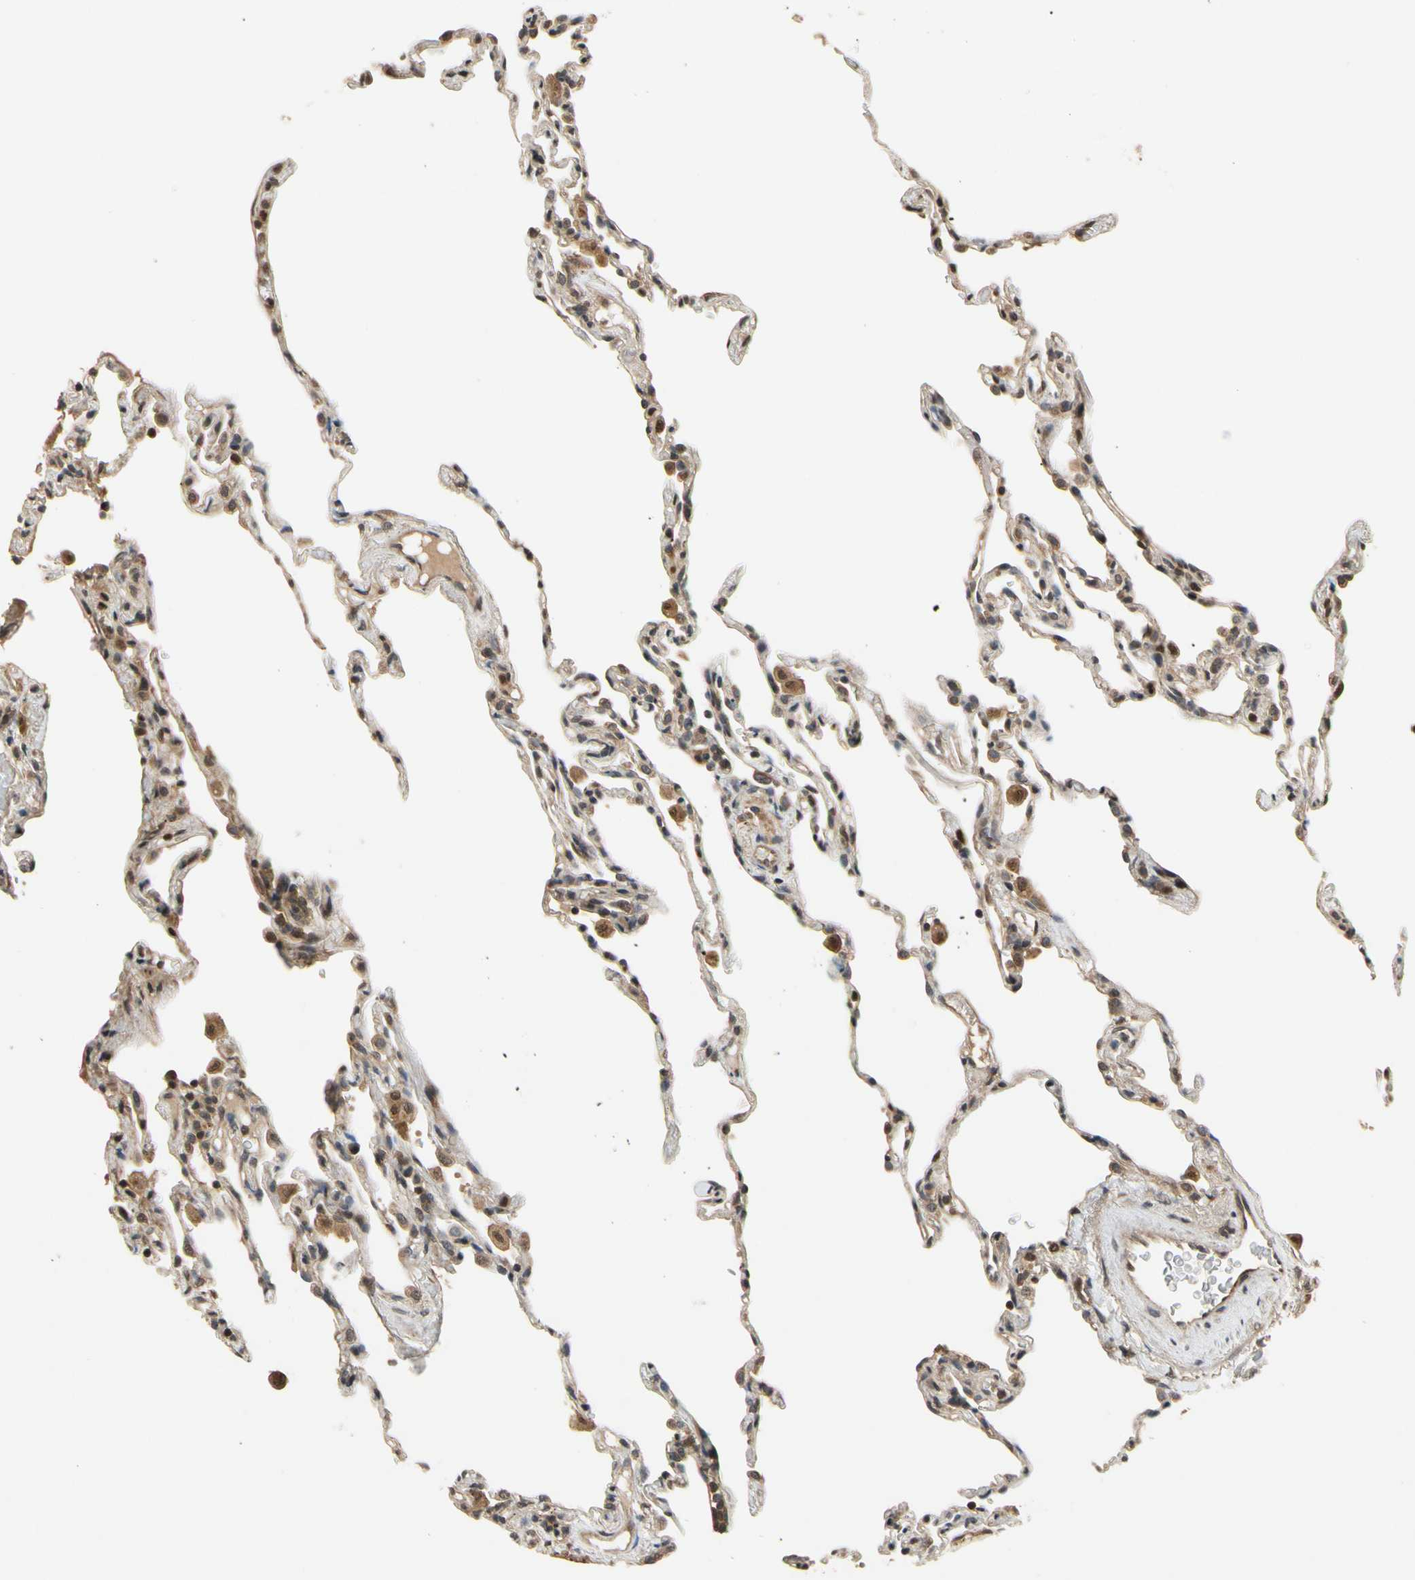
{"staining": {"intensity": "moderate", "quantity": "25%-75%", "location": "cytoplasmic/membranous"}, "tissue": "lung", "cell_type": "Alveolar cells", "image_type": "normal", "snomed": [{"axis": "morphology", "description": "Normal tissue, NOS"}, {"axis": "topography", "description": "Lung"}], "caption": "Protein staining by immunohistochemistry (IHC) exhibits moderate cytoplasmic/membranous staining in about 25%-75% of alveolar cells in benign lung. The protein of interest is shown in brown color, while the nuclei are stained blue.", "gene": "TMEM230", "patient": {"sex": "male", "age": 59}}